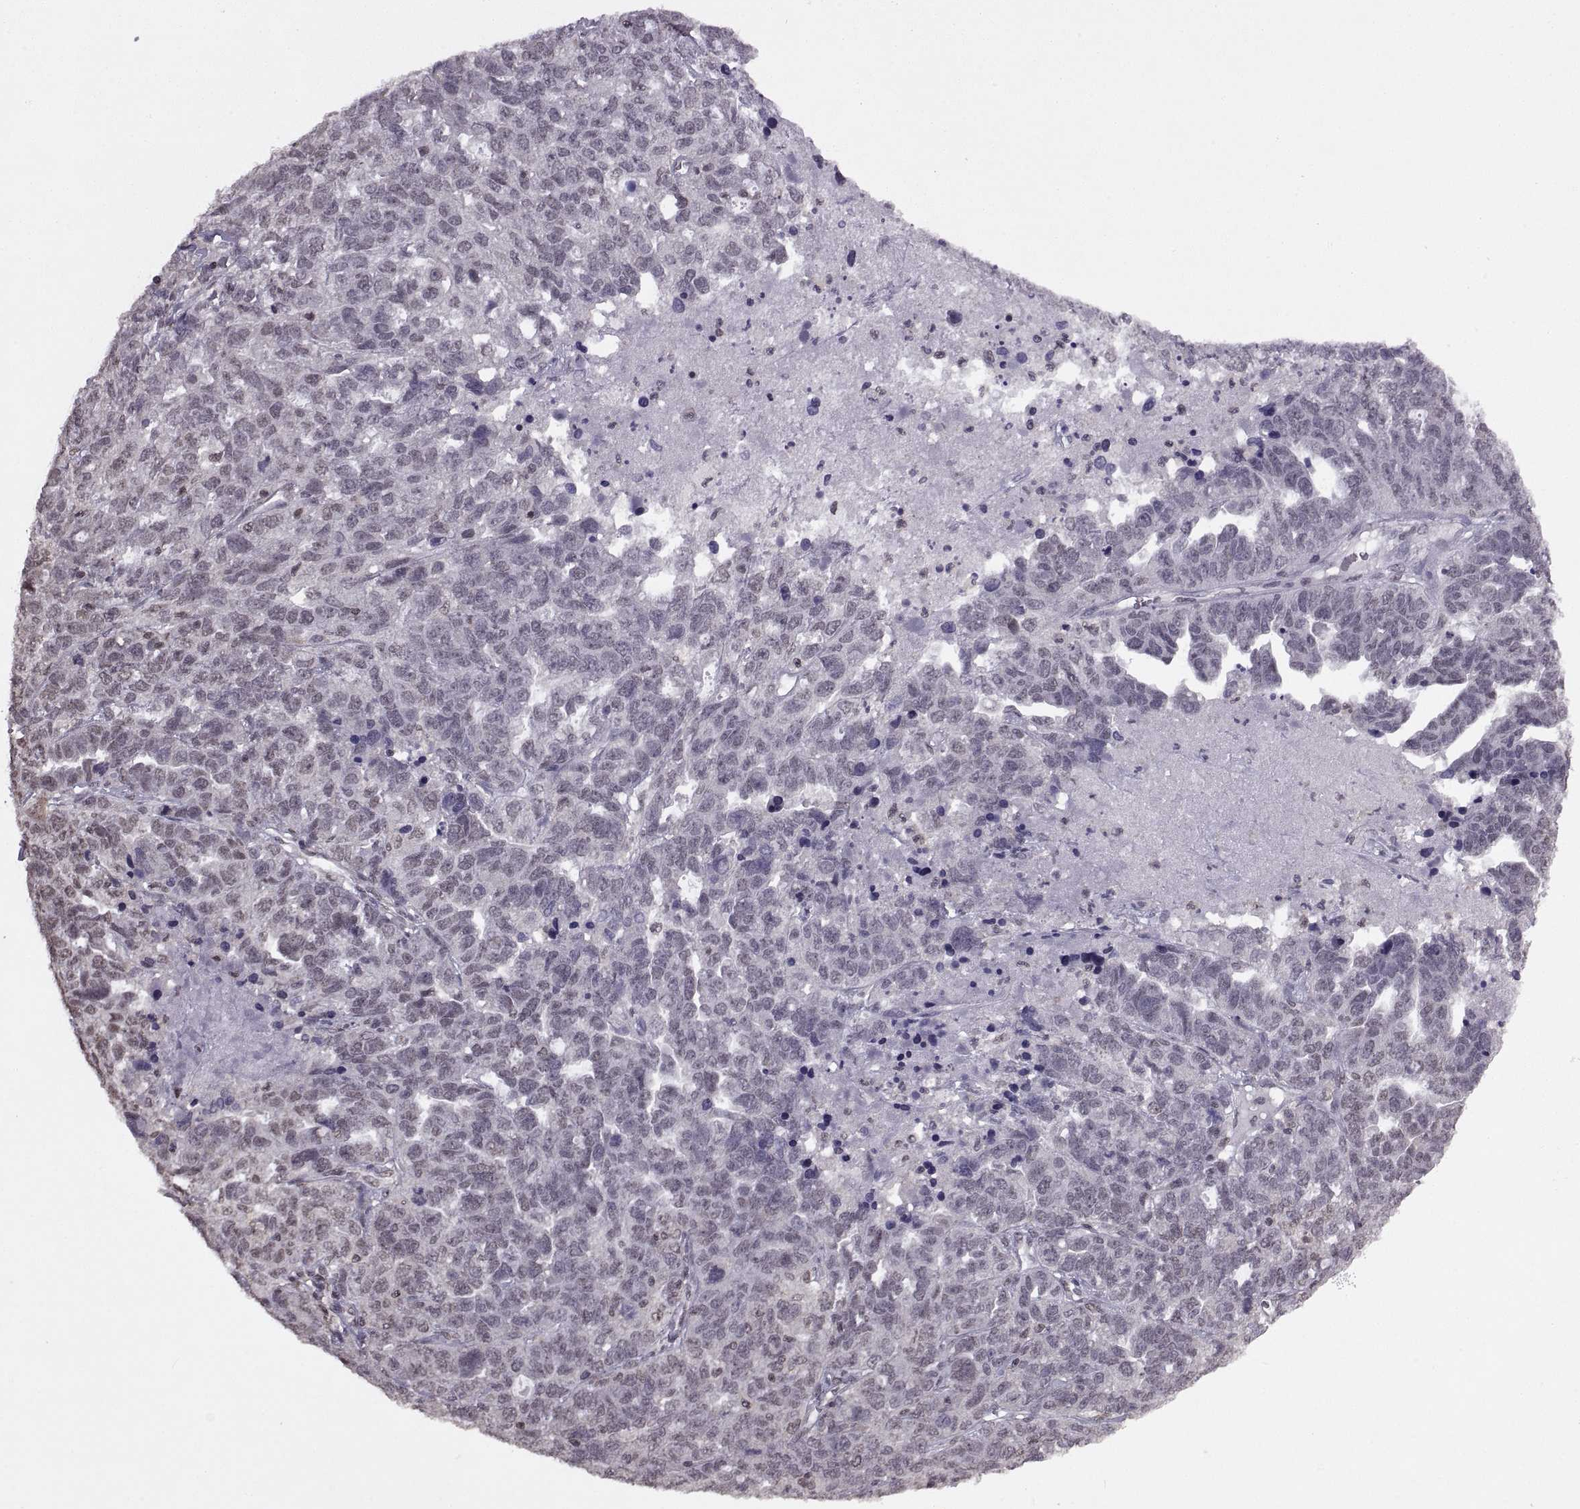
{"staining": {"intensity": "negative", "quantity": "none", "location": "none"}, "tissue": "ovarian cancer", "cell_type": "Tumor cells", "image_type": "cancer", "snomed": [{"axis": "morphology", "description": "Cystadenocarcinoma, serous, NOS"}, {"axis": "topography", "description": "Ovary"}], "caption": "Immunohistochemistry histopathology image of neoplastic tissue: ovarian serous cystadenocarcinoma stained with DAB (3,3'-diaminobenzidine) demonstrates no significant protein expression in tumor cells.", "gene": "INTS3", "patient": {"sex": "female", "age": 71}}